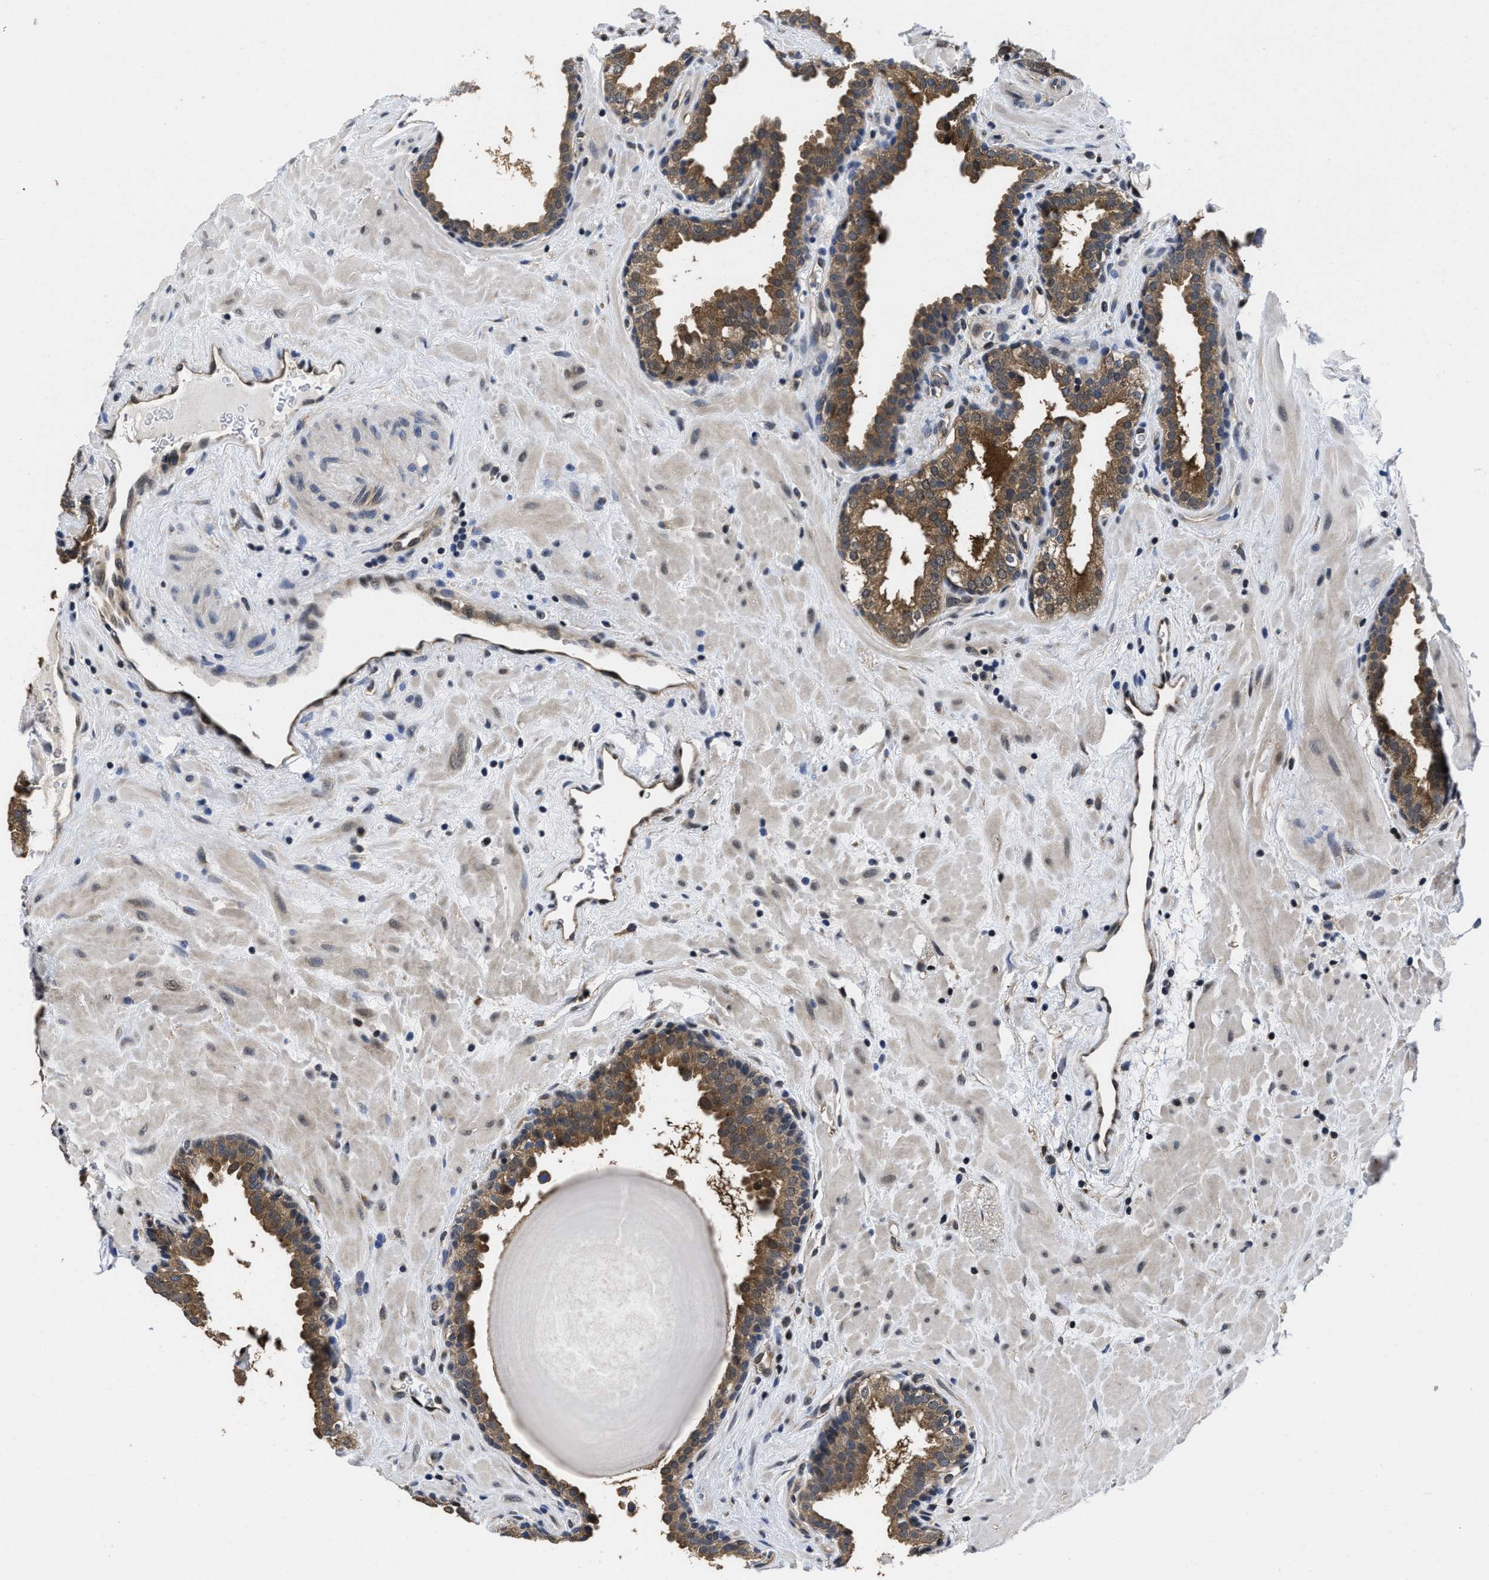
{"staining": {"intensity": "moderate", "quantity": ">75%", "location": "cytoplasmic/membranous"}, "tissue": "prostate", "cell_type": "Glandular cells", "image_type": "normal", "snomed": [{"axis": "morphology", "description": "Normal tissue, NOS"}, {"axis": "topography", "description": "Prostate"}], "caption": "Immunohistochemistry (IHC) histopathology image of unremarkable prostate: prostate stained using immunohistochemistry (IHC) demonstrates medium levels of moderate protein expression localized specifically in the cytoplasmic/membranous of glandular cells, appearing as a cytoplasmic/membranous brown color.", "gene": "MCOLN2", "patient": {"sex": "male", "age": 51}}